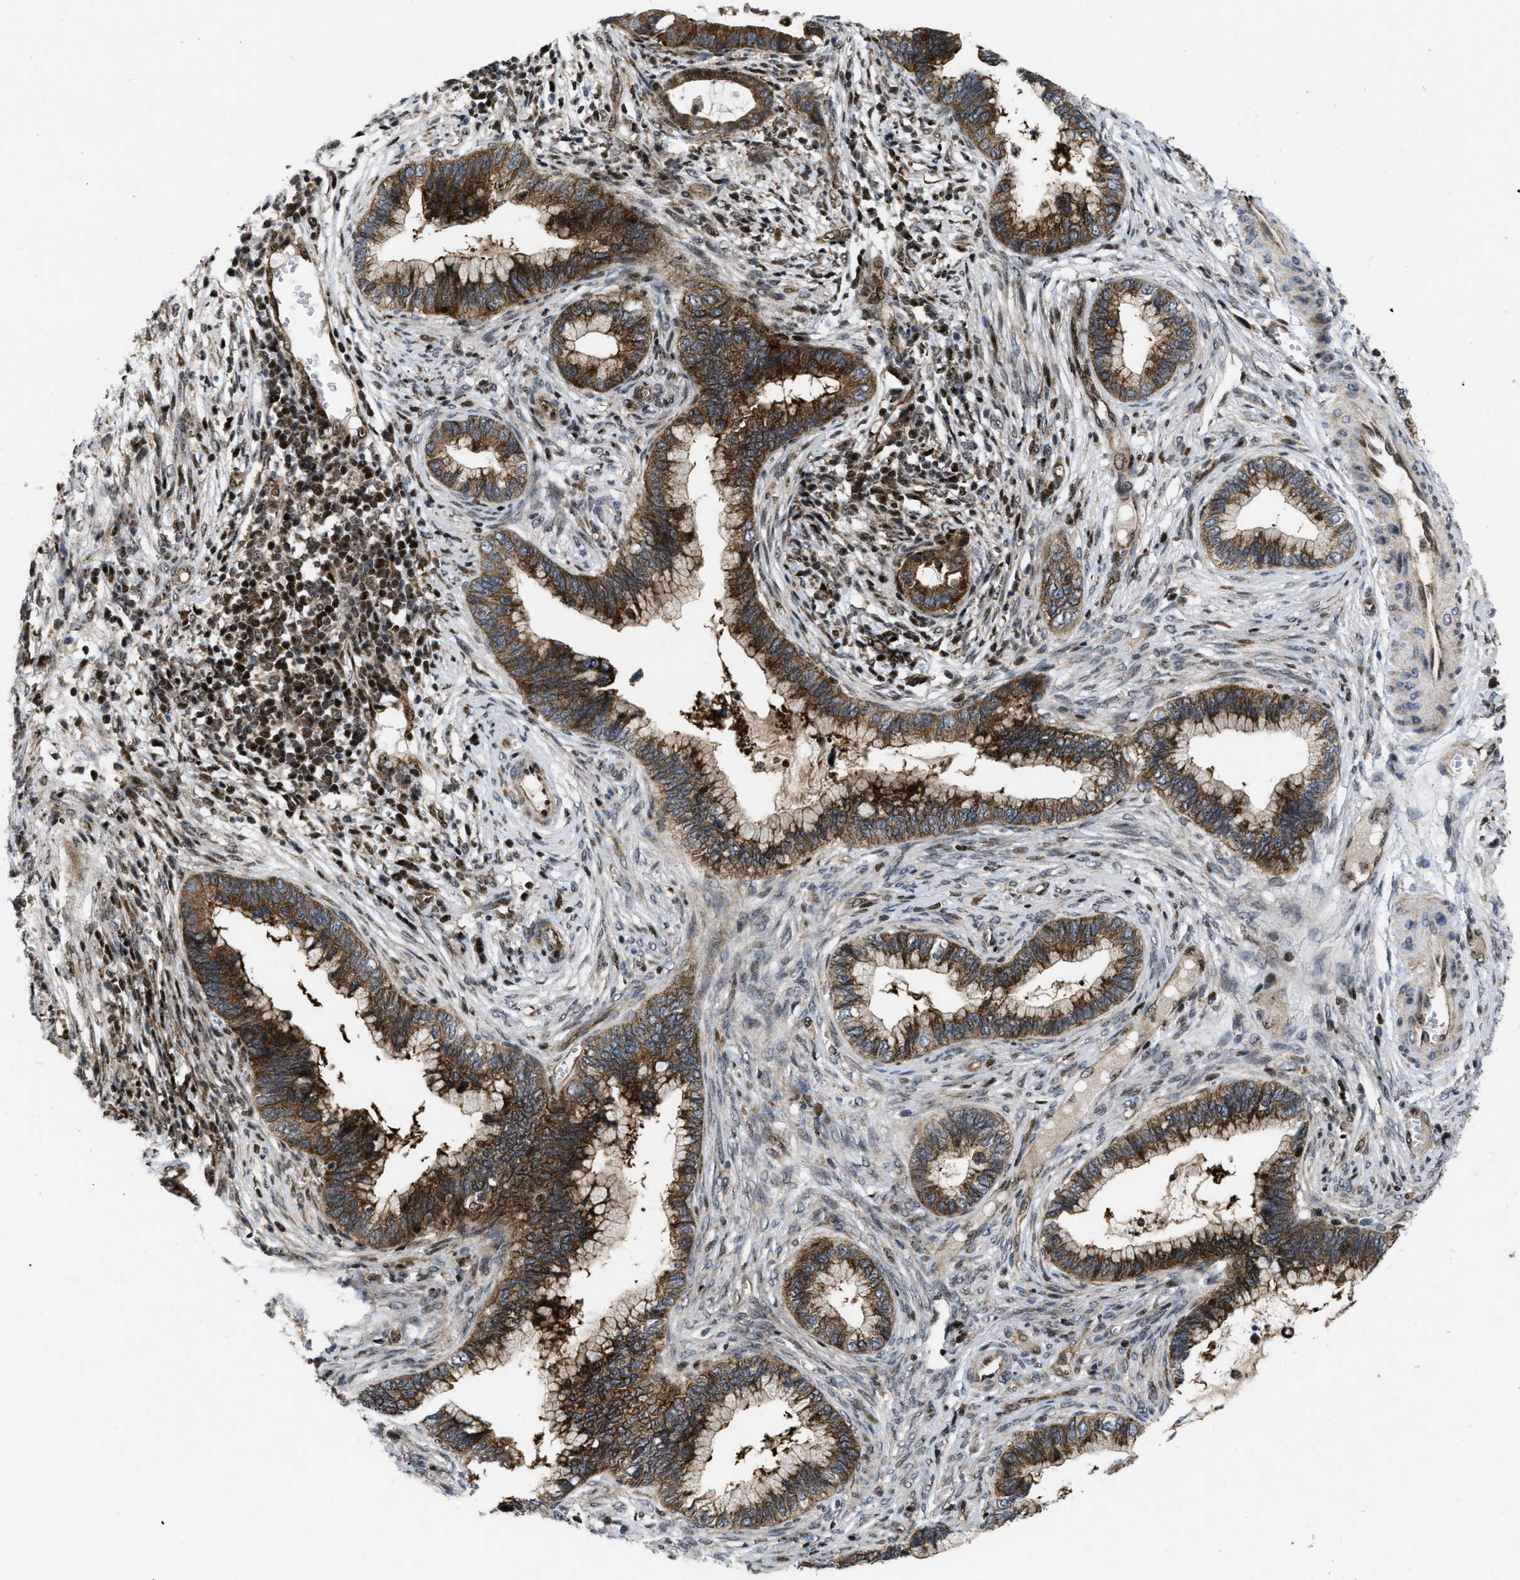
{"staining": {"intensity": "strong", "quantity": ">75%", "location": "cytoplasmic/membranous"}, "tissue": "cervical cancer", "cell_type": "Tumor cells", "image_type": "cancer", "snomed": [{"axis": "morphology", "description": "Adenocarcinoma, NOS"}, {"axis": "topography", "description": "Cervix"}], "caption": "DAB (3,3'-diaminobenzidine) immunohistochemical staining of human adenocarcinoma (cervical) demonstrates strong cytoplasmic/membranous protein positivity in about >75% of tumor cells. The protein is shown in brown color, while the nuclei are stained blue.", "gene": "PPP2CB", "patient": {"sex": "female", "age": 44}}